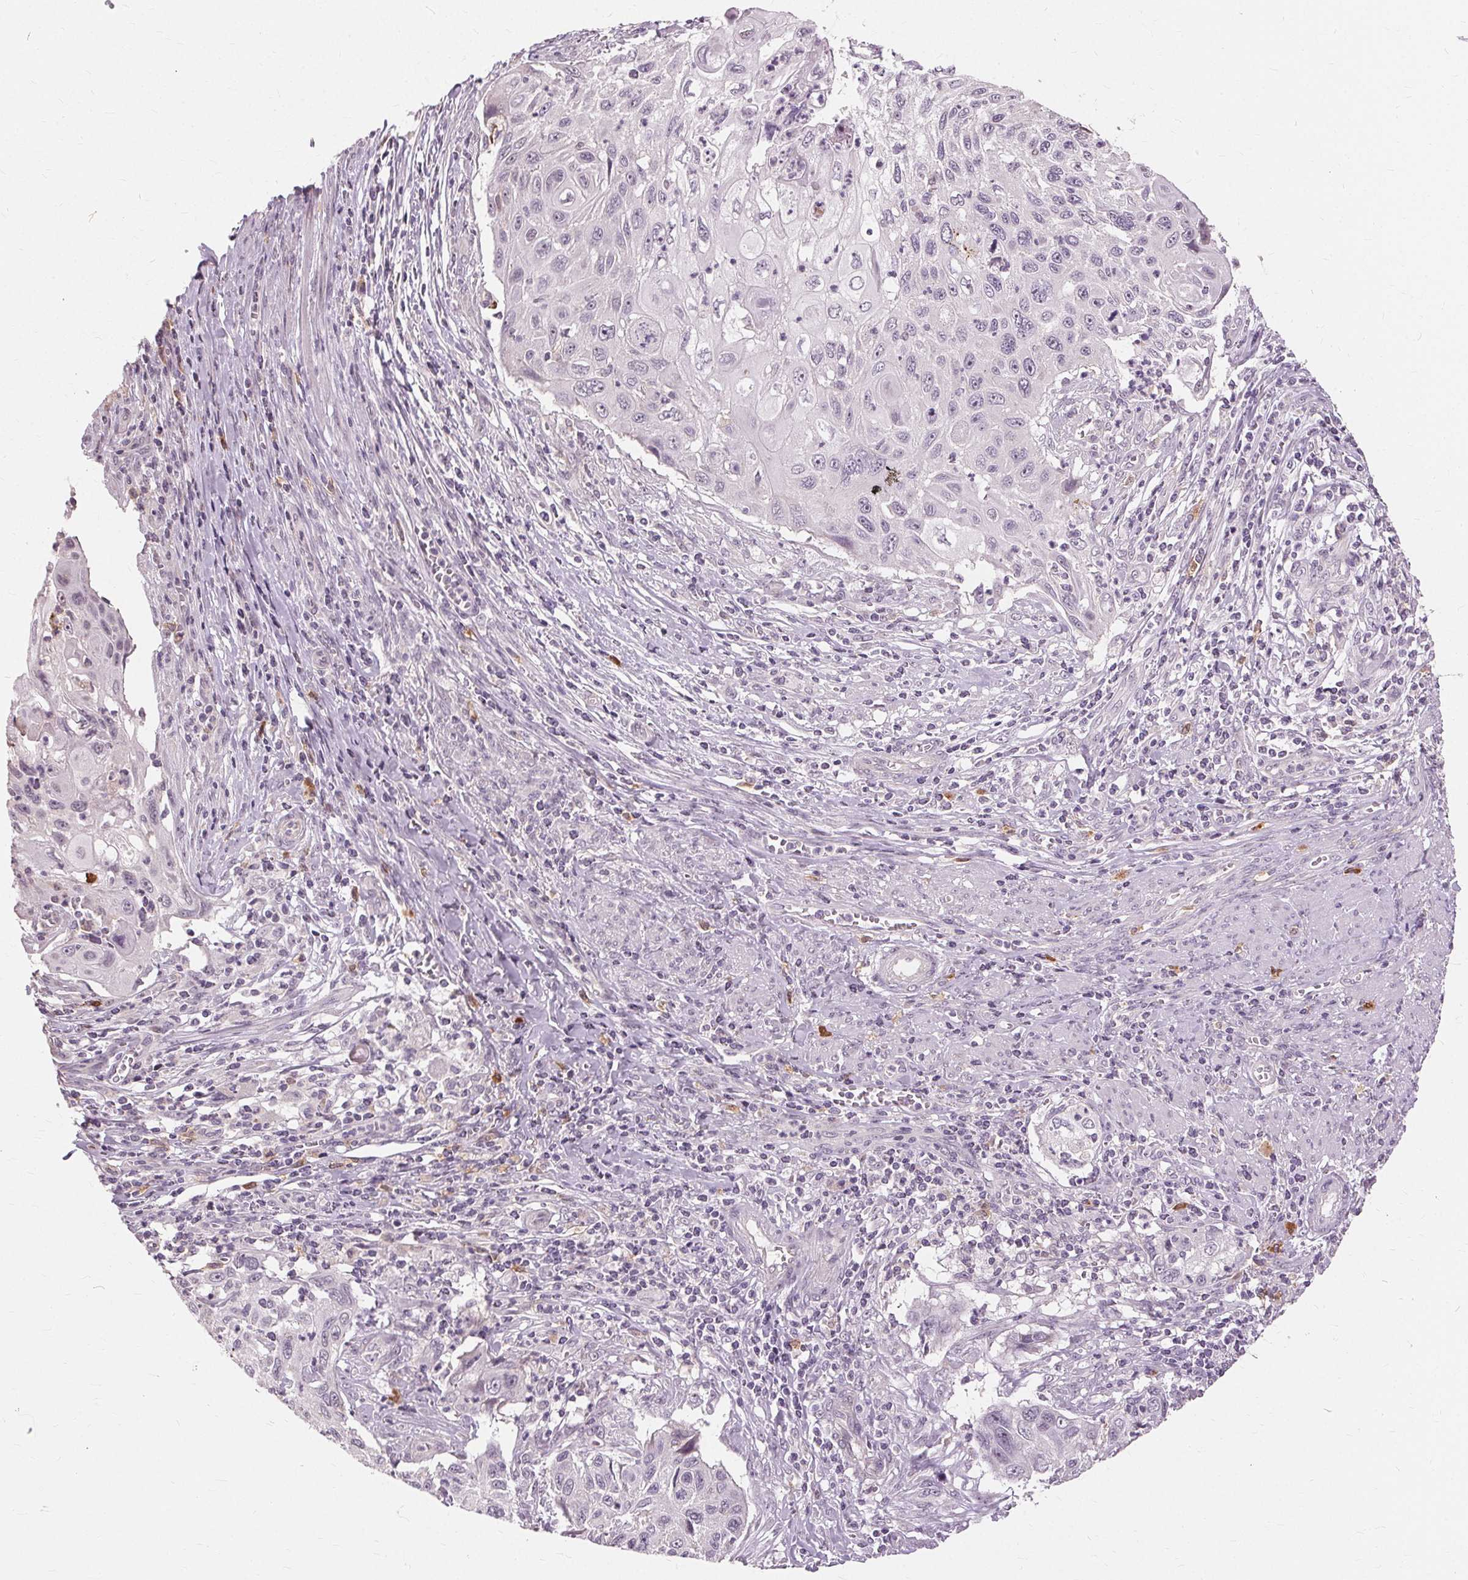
{"staining": {"intensity": "negative", "quantity": "none", "location": "none"}, "tissue": "cervical cancer", "cell_type": "Tumor cells", "image_type": "cancer", "snomed": [{"axis": "morphology", "description": "Squamous cell carcinoma, NOS"}, {"axis": "topography", "description": "Cervix"}], "caption": "Tumor cells show no significant expression in squamous cell carcinoma (cervical).", "gene": "SIGLEC6", "patient": {"sex": "female", "age": 70}}